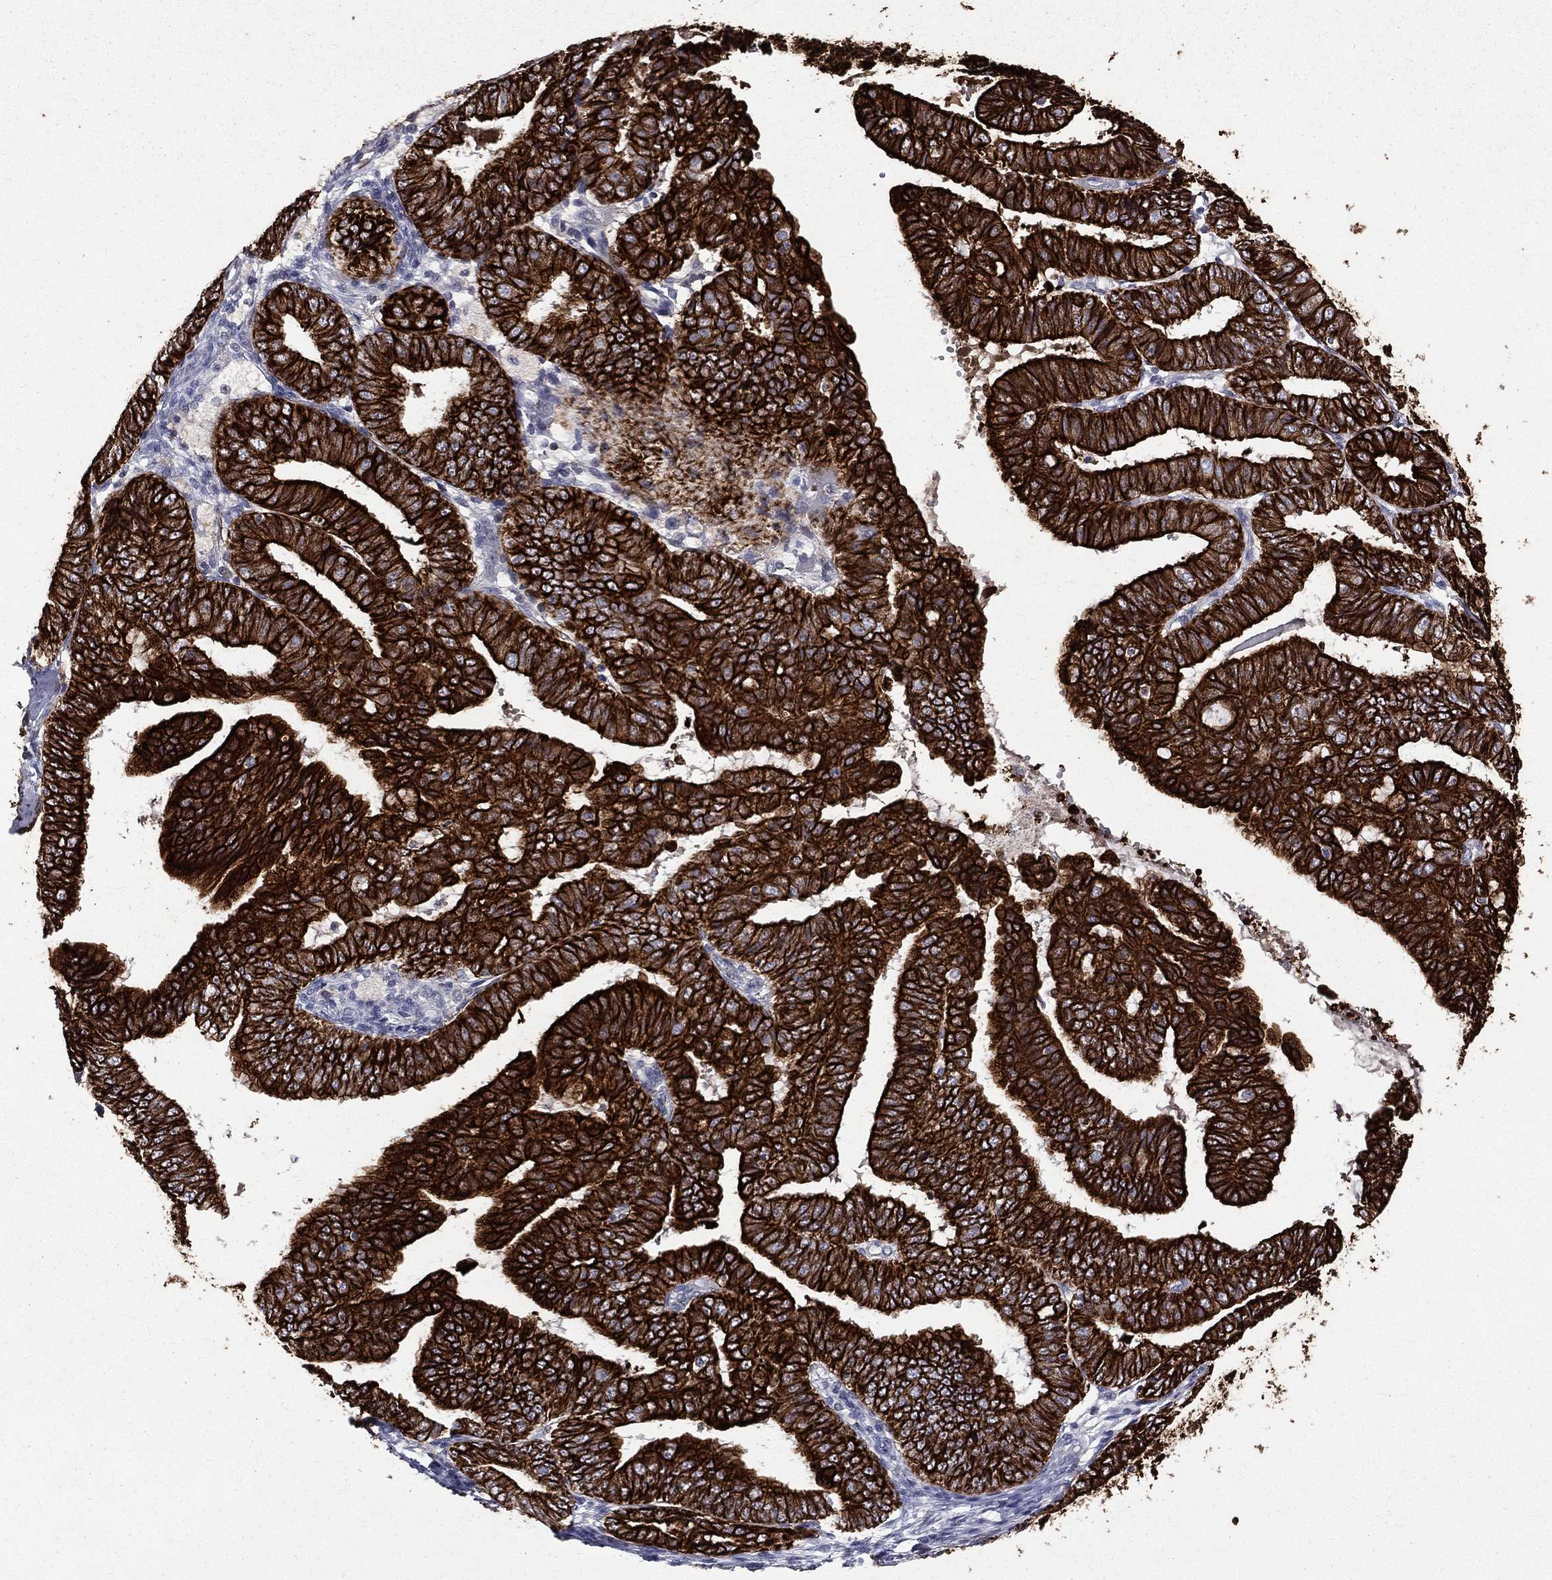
{"staining": {"intensity": "strong", "quantity": ">75%", "location": "cytoplasmic/membranous"}, "tissue": "endometrial cancer", "cell_type": "Tumor cells", "image_type": "cancer", "snomed": [{"axis": "morphology", "description": "Adenocarcinoma, NOS"}, {"axis": "topography", "description": "Endometrium"}], "caption": "This is an image of IHC staining of endometrial adenocarcinoma, which shows strong staining in the cytoplasmic/membranous of tumor cells.", "gene": "KRT7", "patient": {"sex": "female", "age": 63}}